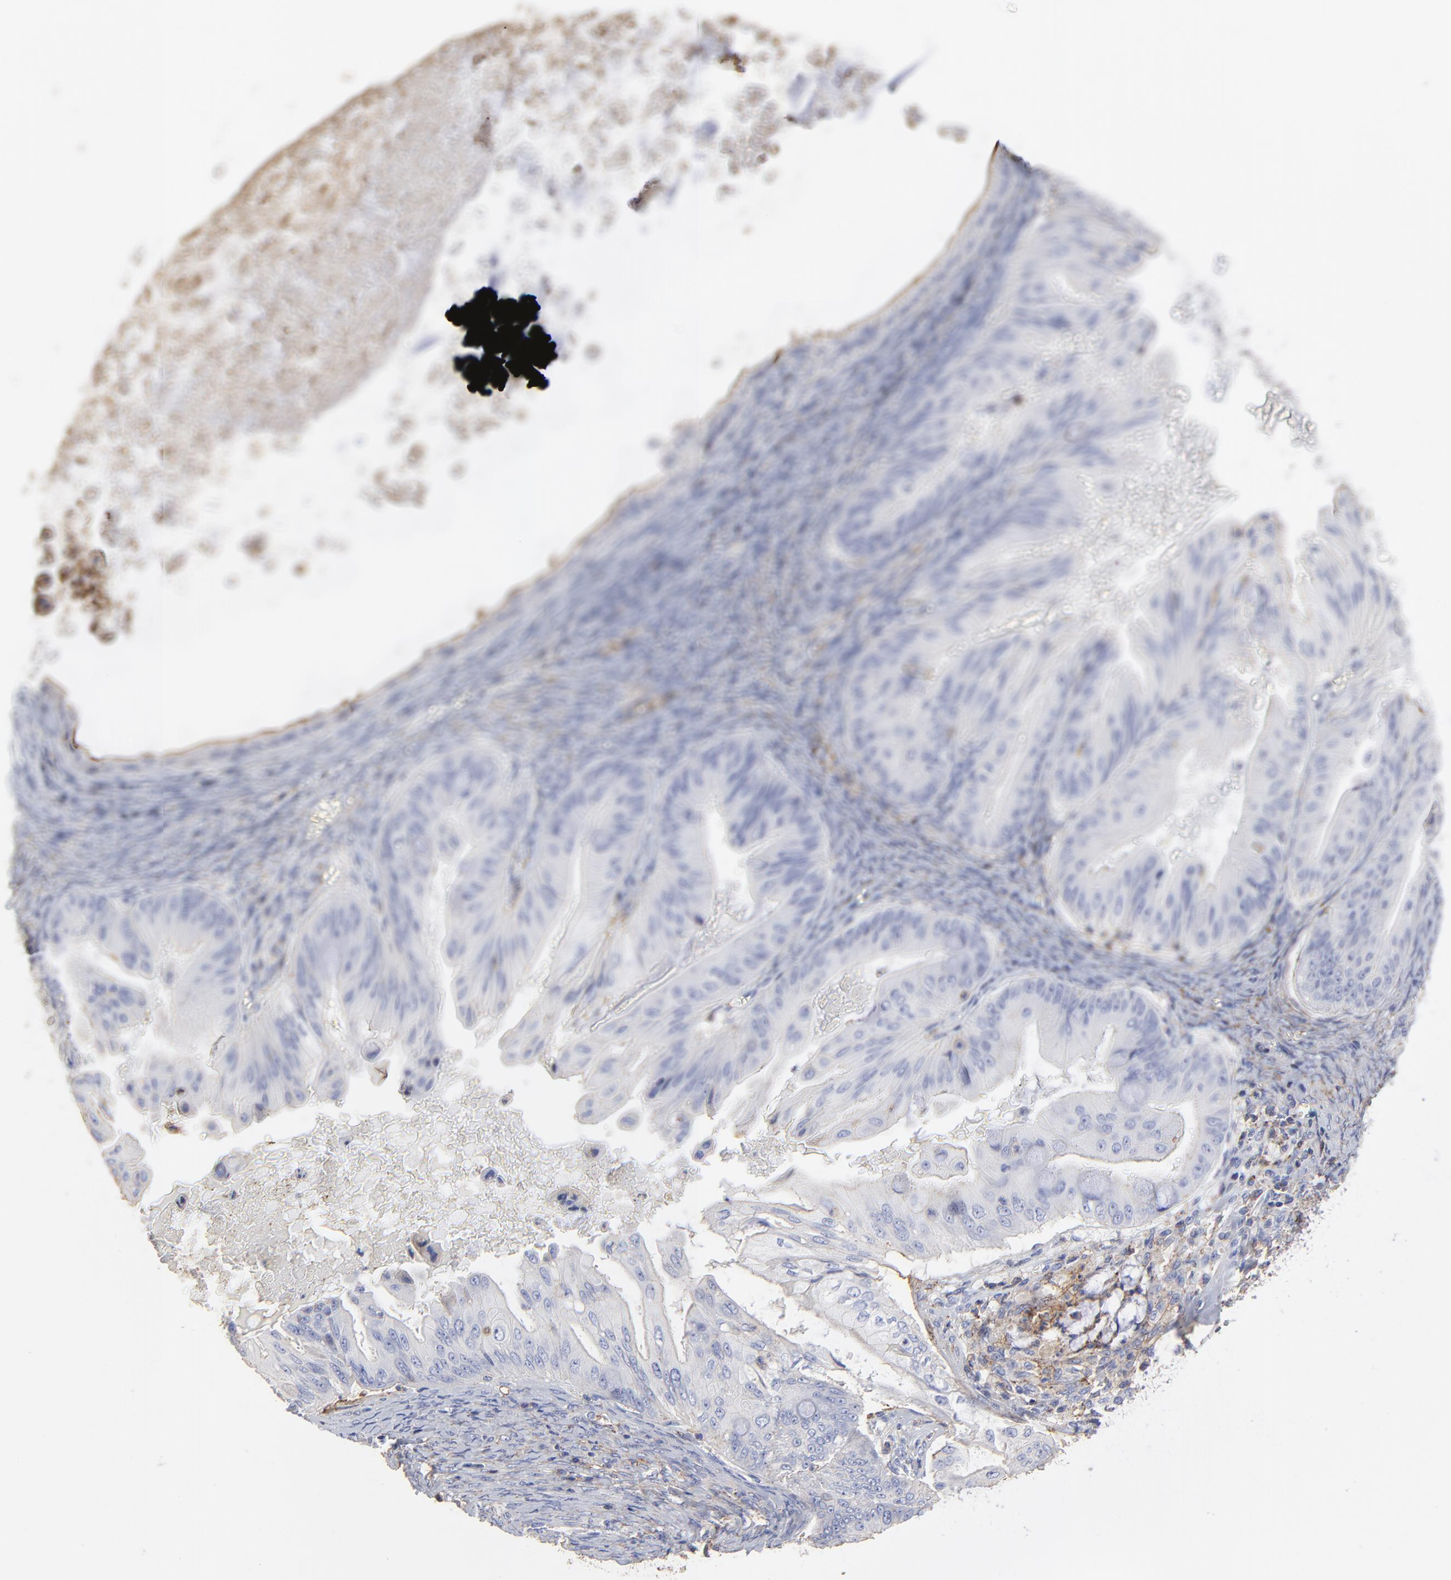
{"staining": {"intensity": "negative", "quantity": "none", "location": "none"}, "tissue": "ovarian cancer", "cell_type": "Tumor cells", "image_type": "cancer", "snomed": [{"axis": "morphology", "description": "Cystadenocarcinoma, mucinous, NOS"}, {"axis": "topography", "description": "Ovary"}], "caption": "This photomicrograph is of ovarian mucinous cystadenocarcinoma stained with immunohistochemistry (IHC) to label a protein in brown with the nuclei are counter-stained blue. There is no positivity in tumor cells. Brightfield microscopy of IHC stained with DAB (3,3'-diaminobenzidine) (brown) and hematoxylin (blue), captured at high magnification.", "gene": "ANXA6", "patient": {"sex": "female", "age": 37}}